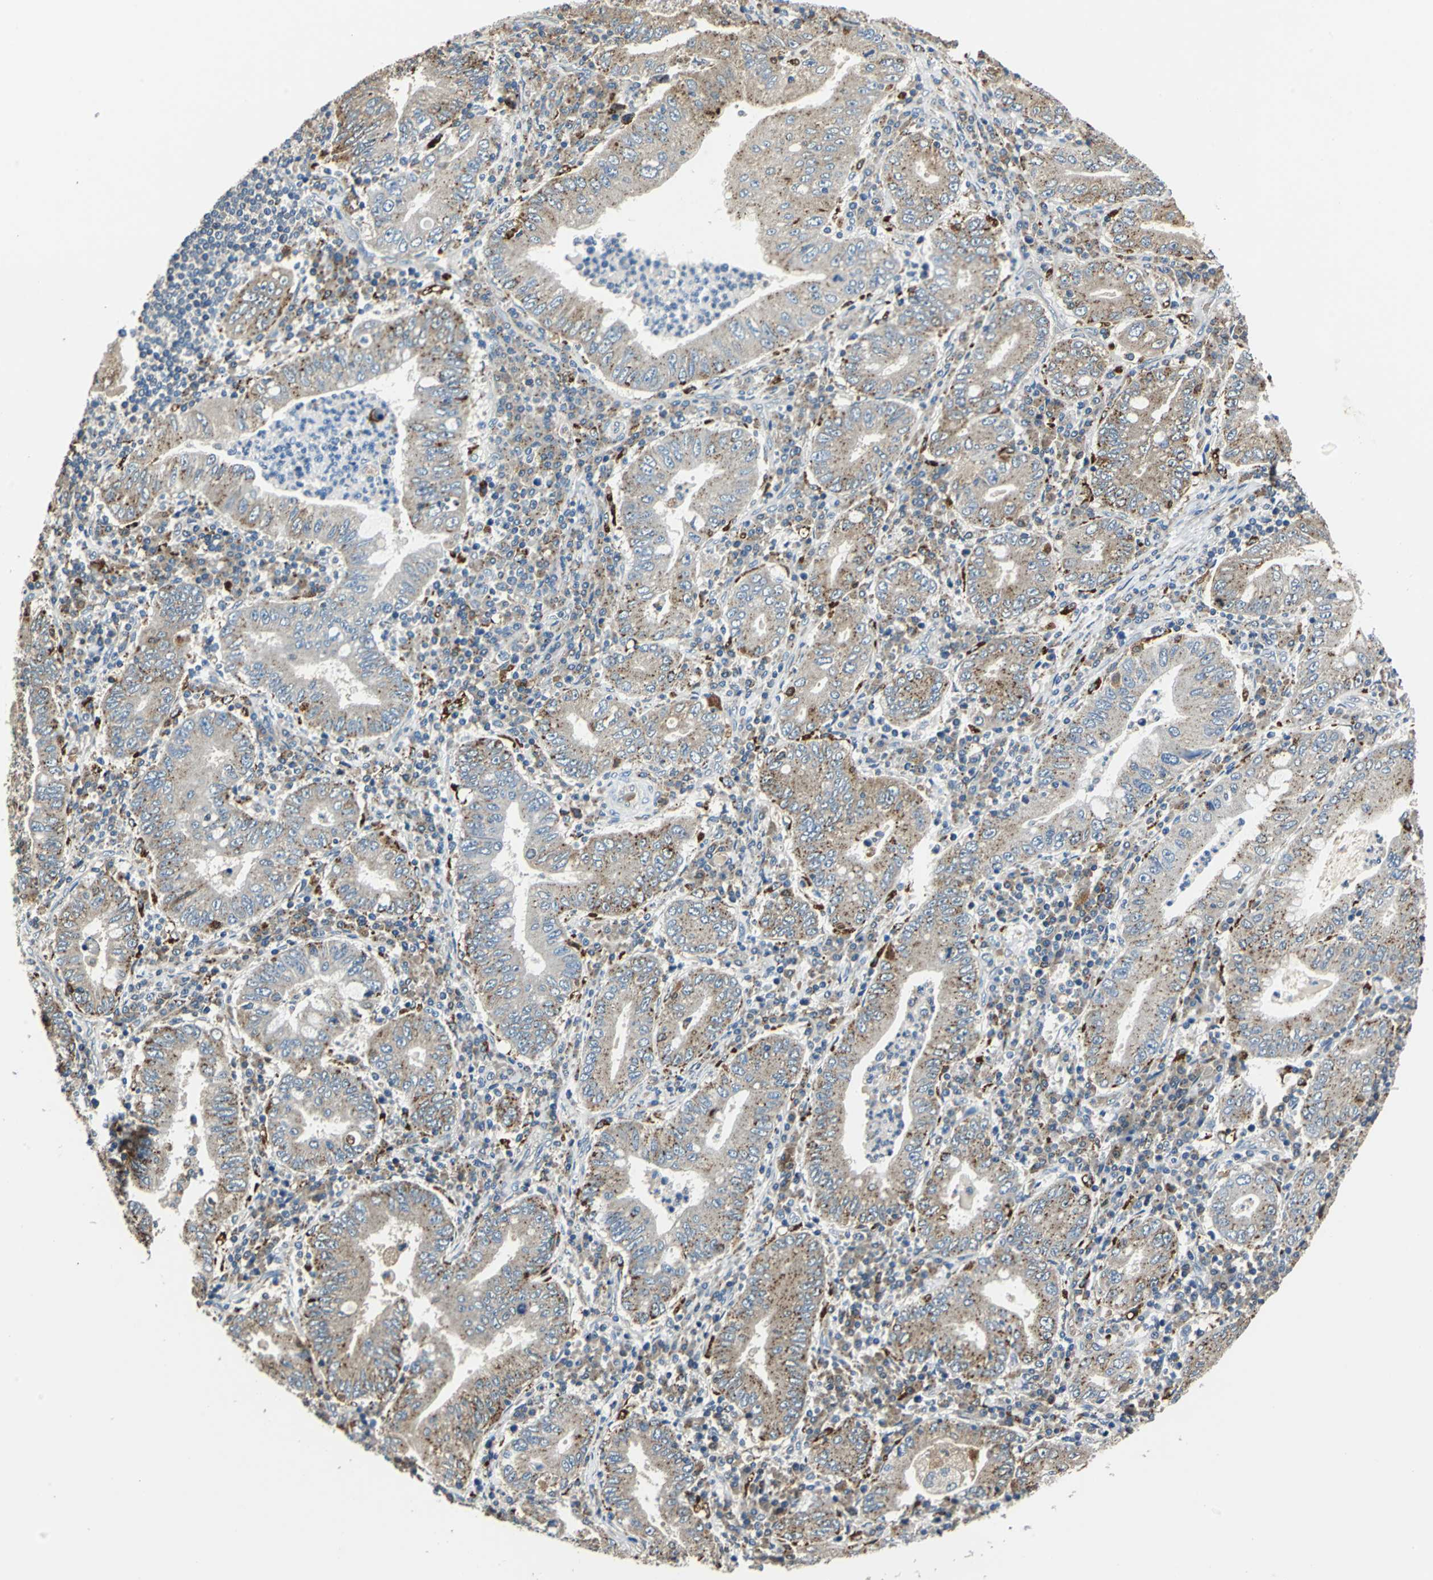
{"staining": {"intensity": "weak", "quantity": ">75%", "location": "cytoplasmic/membranous"}, "tissue": "stomach cancer", "cell_type": "Tumor cells", "image_type": "cancer", "snomed": [{"axis": "morphology", "description": "Normal tissue, NOS"}, {"axis": "morphology", "description": "Adenocarcinoma, NOS"}, {"axis": "topography", "description": "Esophagus"}, {"axis": "topography", "description": "Stomach, upper"}, {"axis": "topography", "description": "Peripheral nerve tissue"}], "caption": "High-magnification brightfield microscopy of adenocarcinoma (stomach) stained with DAB (brown) and counterstained with hematoxylin (blue). tumor cells exhibit weak cytoplasmic/membranous positivity is identified in about>75% of cells.", "gene": "NIT1", "patient": {"sex": "male", "age": 62}}